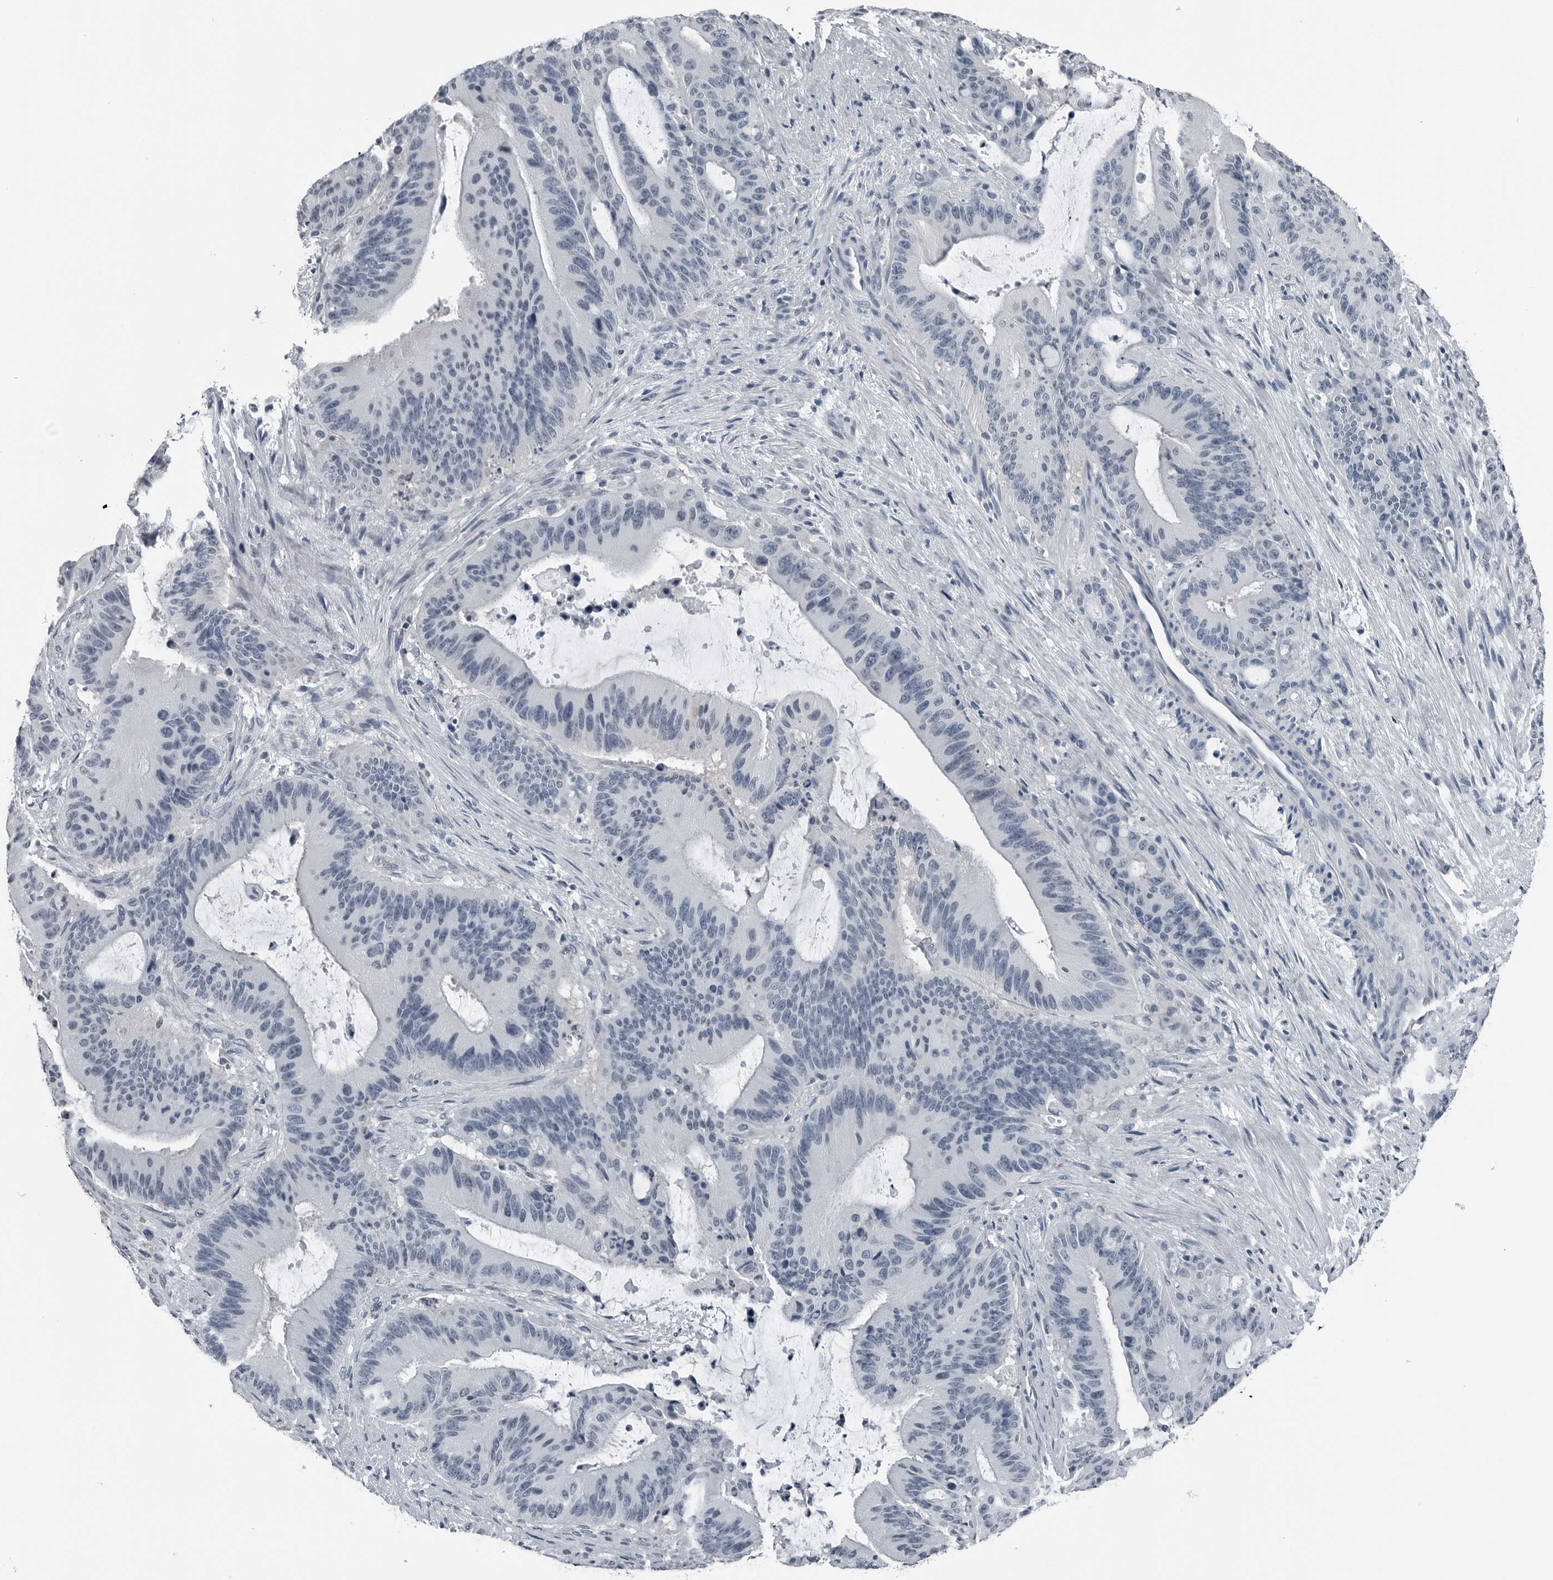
{"staining": {"intensity": "moderate", "quantity": "<25%", "location": "cytoplasmic/membranous"}, "tissue": "liver cancer", "cell_type": "Tumor cells", "image_type": "cancer", "snomed": [{"axis": "morphology", "description": "Normal tissue, NOS"}, {"axis": "morphology", "description": "Cholangiocarcinoma"}, {"axis": "topography", "description": "Liver"}, {"axis": "topography", "description": "Peripheral nerve tissue"}], "caption": "Immunohistochemistry histopathology image of human liver cancer stained for a protein (brown), which displays low levels of moderate cytoplasmic/membranous staining in approximately <25% of tumor cells.", "gene": "SPINK1", "patient": {"sex": "female", "age": 73}}